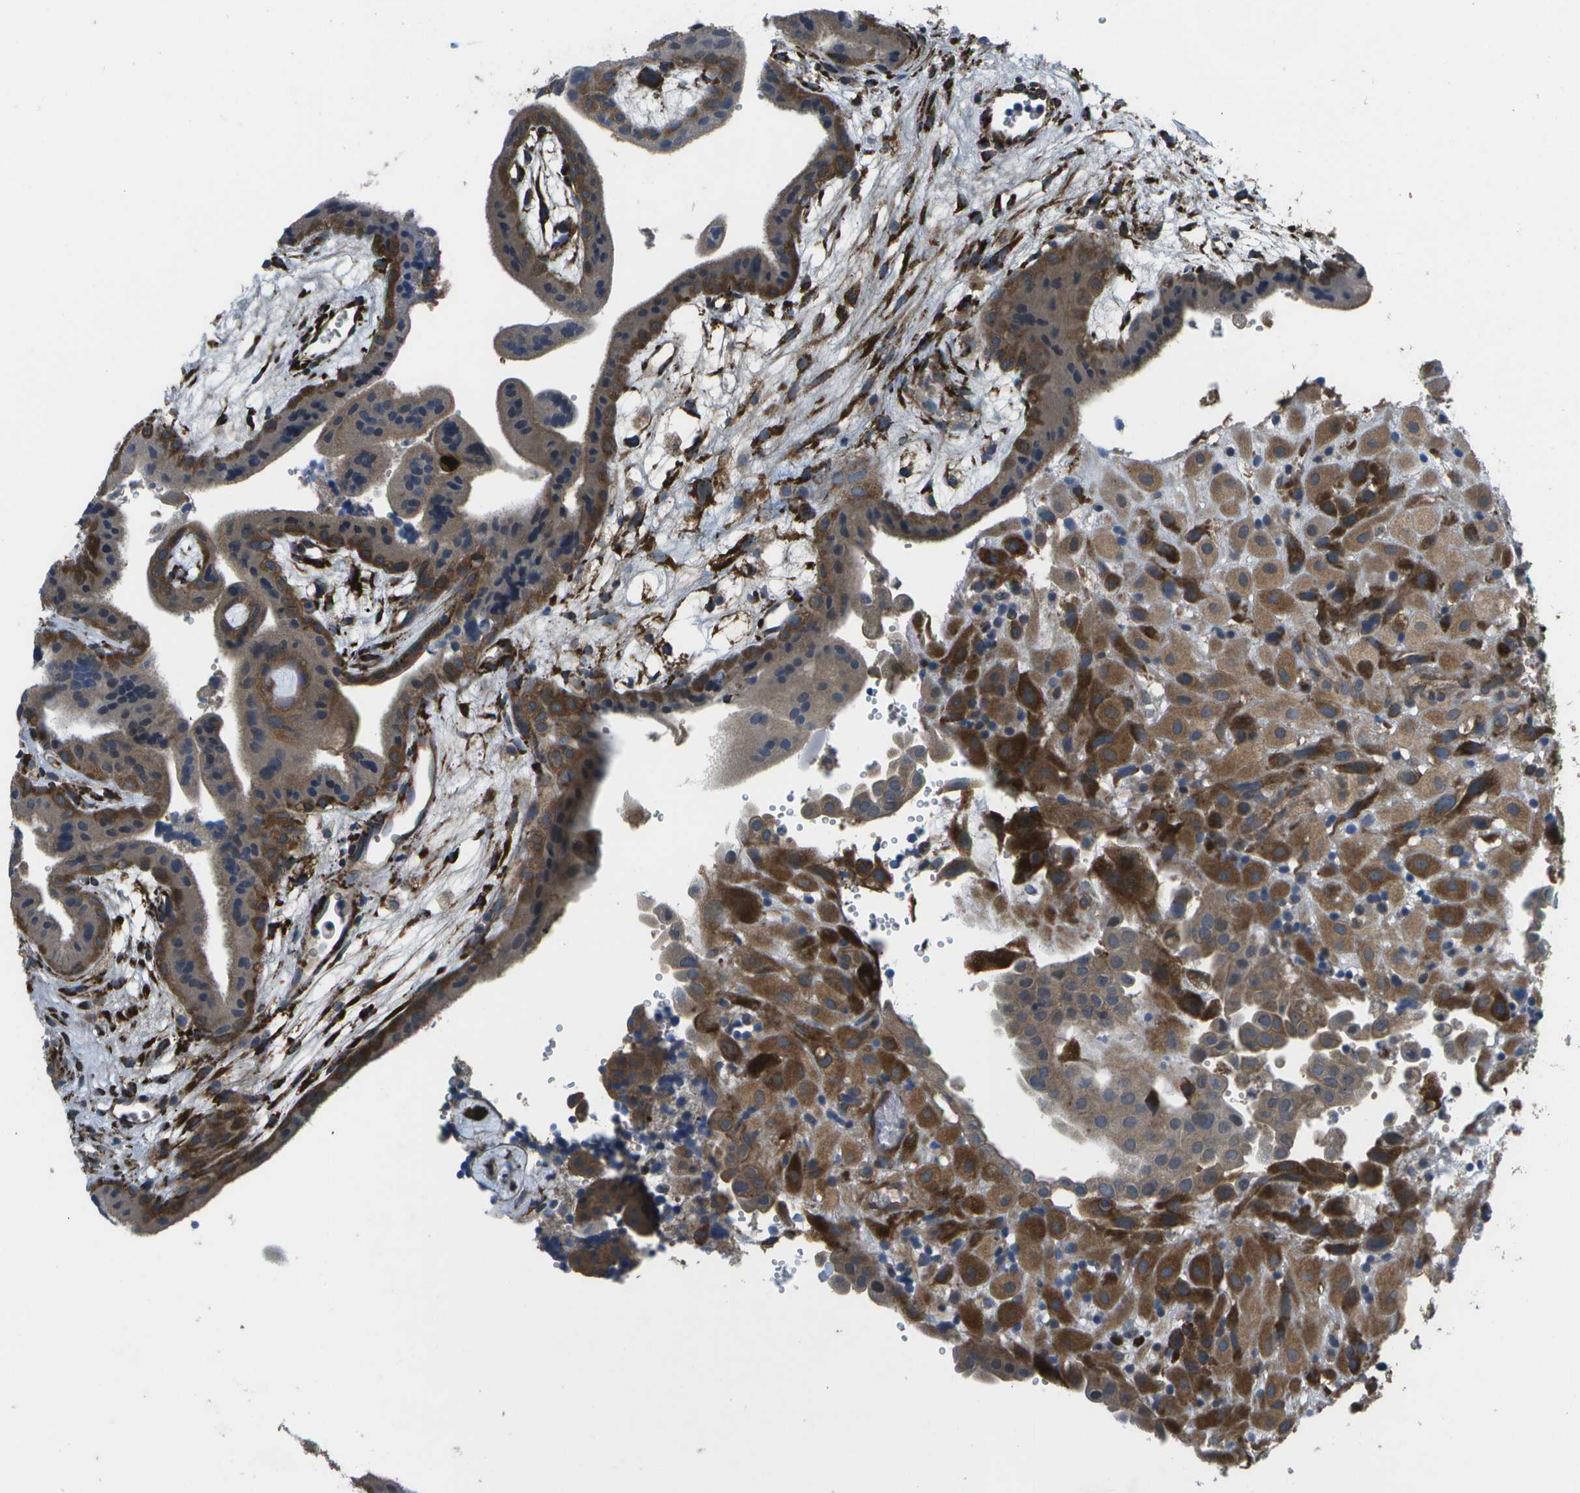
{"staining": {"intensity": "strong", "quantity": ">75%", "location": "cytoplasmic/membranous"}, "tissue": "placenta", "cell_type": "Decidual cells", "image_type": "normal", "snomed": [{"axis": "morphology", "description": "Normal tissue, NOS"}, {"axis": "topography", "description": "Placenta"}], "caption": "Protein expression analysis of normal placenta displays strong cytoplasmic/membranous expression in about >75% of decidual cells. Immunohistochemistry stains the protein in brown and the nuclei are stained blue.", "gene": "P3H1", "patient": {"sex": "female", "age": 18}}